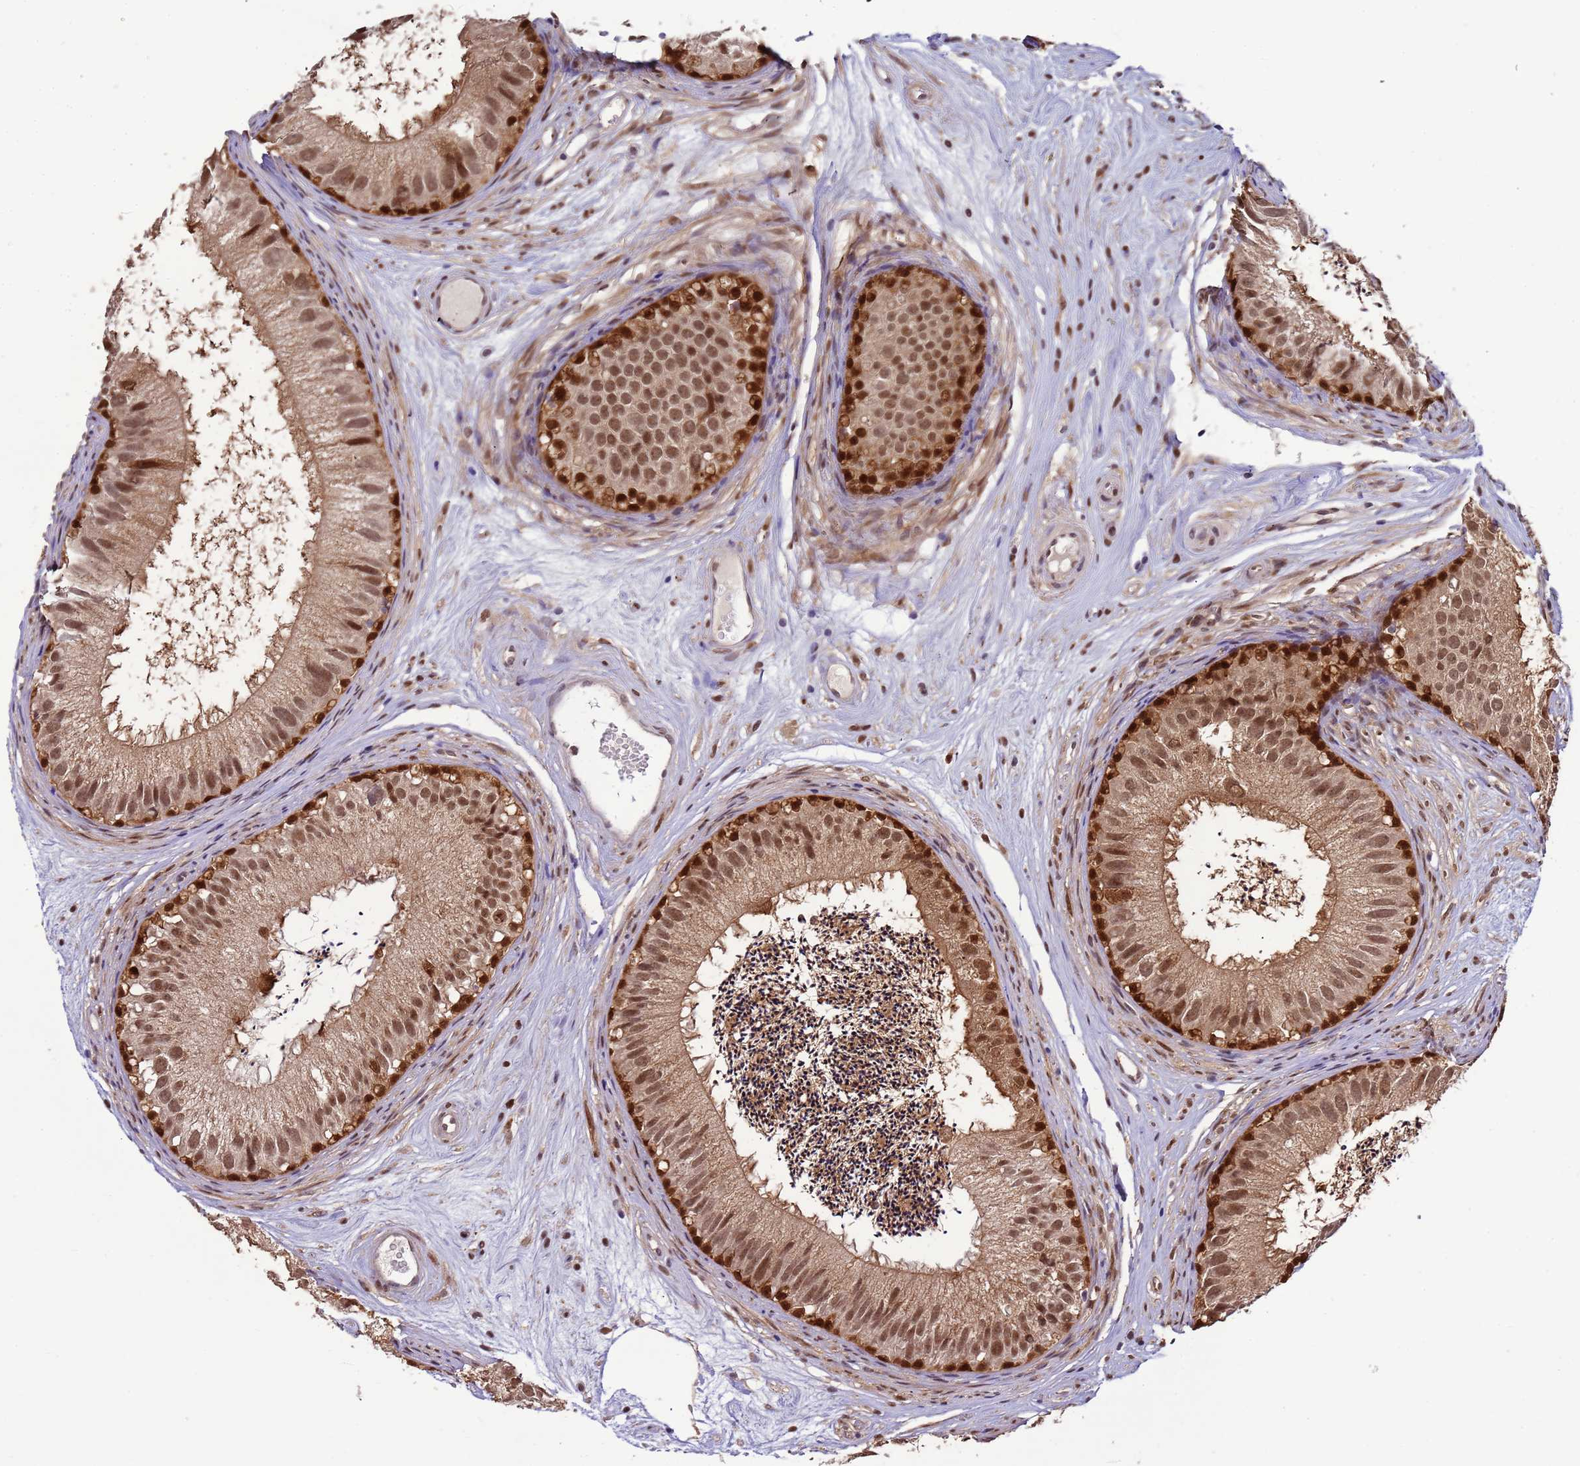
{"staining": {"intensity": "strong", "quantity": ">75%", "location": "nuclear"}, "tissue": "epididymis", "cell_type": "Glandular cells", "image_type": "normal", "snomed": [{"axis": "morphology", "description": "Normal tissue, NOS"}, {"axis": "topography", "description": "Epididymis"}], "caption": "Strong nuclear positivity for a protein is appreciated in about >75% of glandular cells of normal epididymis using IHC.", "gene": "ZBTB5", "patient": {"sex": "male", "age": 77}}